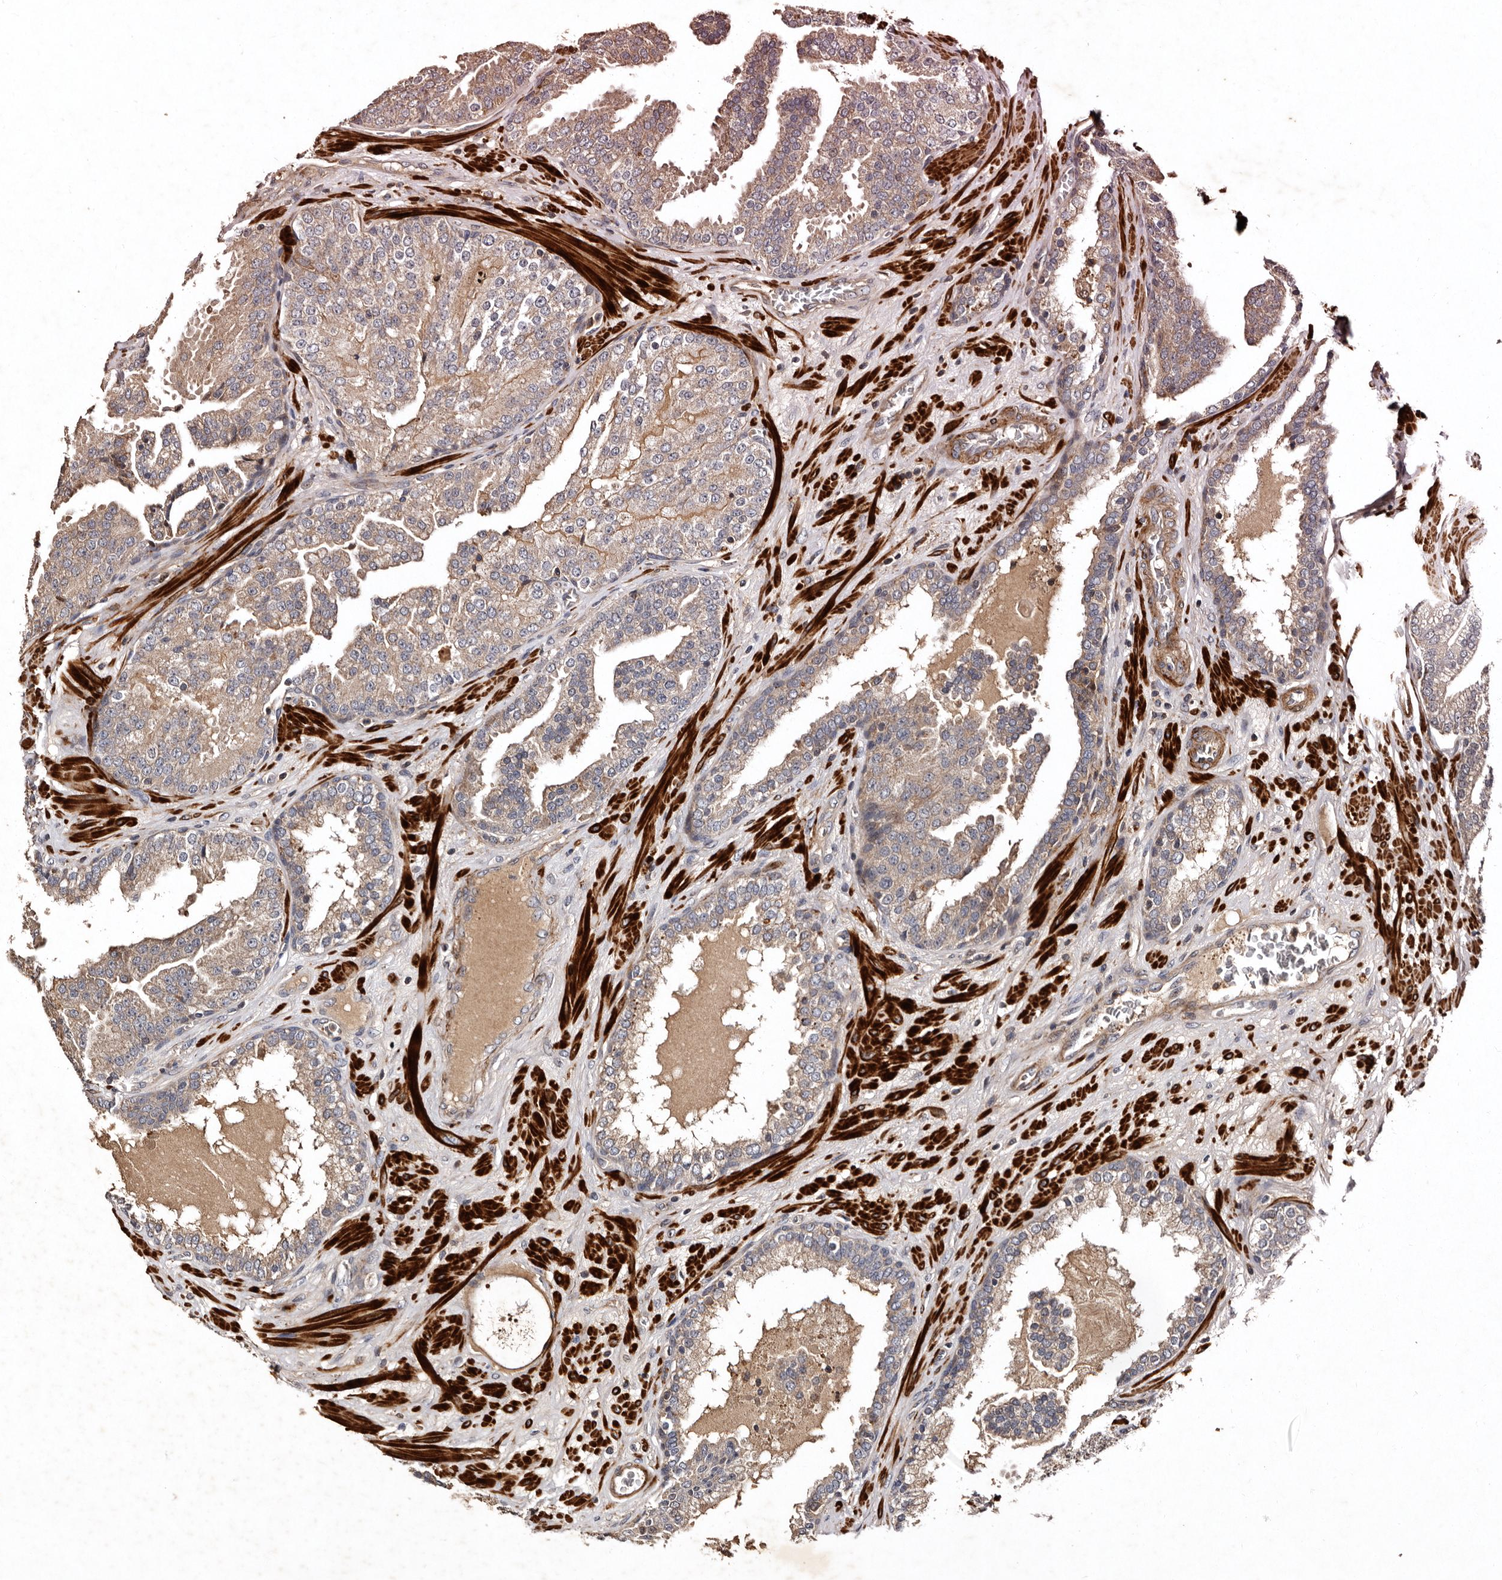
{"staining": {"intensity": "weak", "quantity": "25%-75%", "location": "cytoplasmic/membranous"}, "tissue": "prostate cancer", "cell_type": "Tumor cells", "image_type": "cancer", "snomed": [{"axis": "morphology", "description": "Adenocarcinoma, Low grade"}, {"axis": "topography", "description": "Prostate"}], "caption": "Prostate cancer stained with a protein marker exhibits weak staining in tumor cells.", "gene": "PRKD3", "patient": {"sex": "male", "age": 67}}